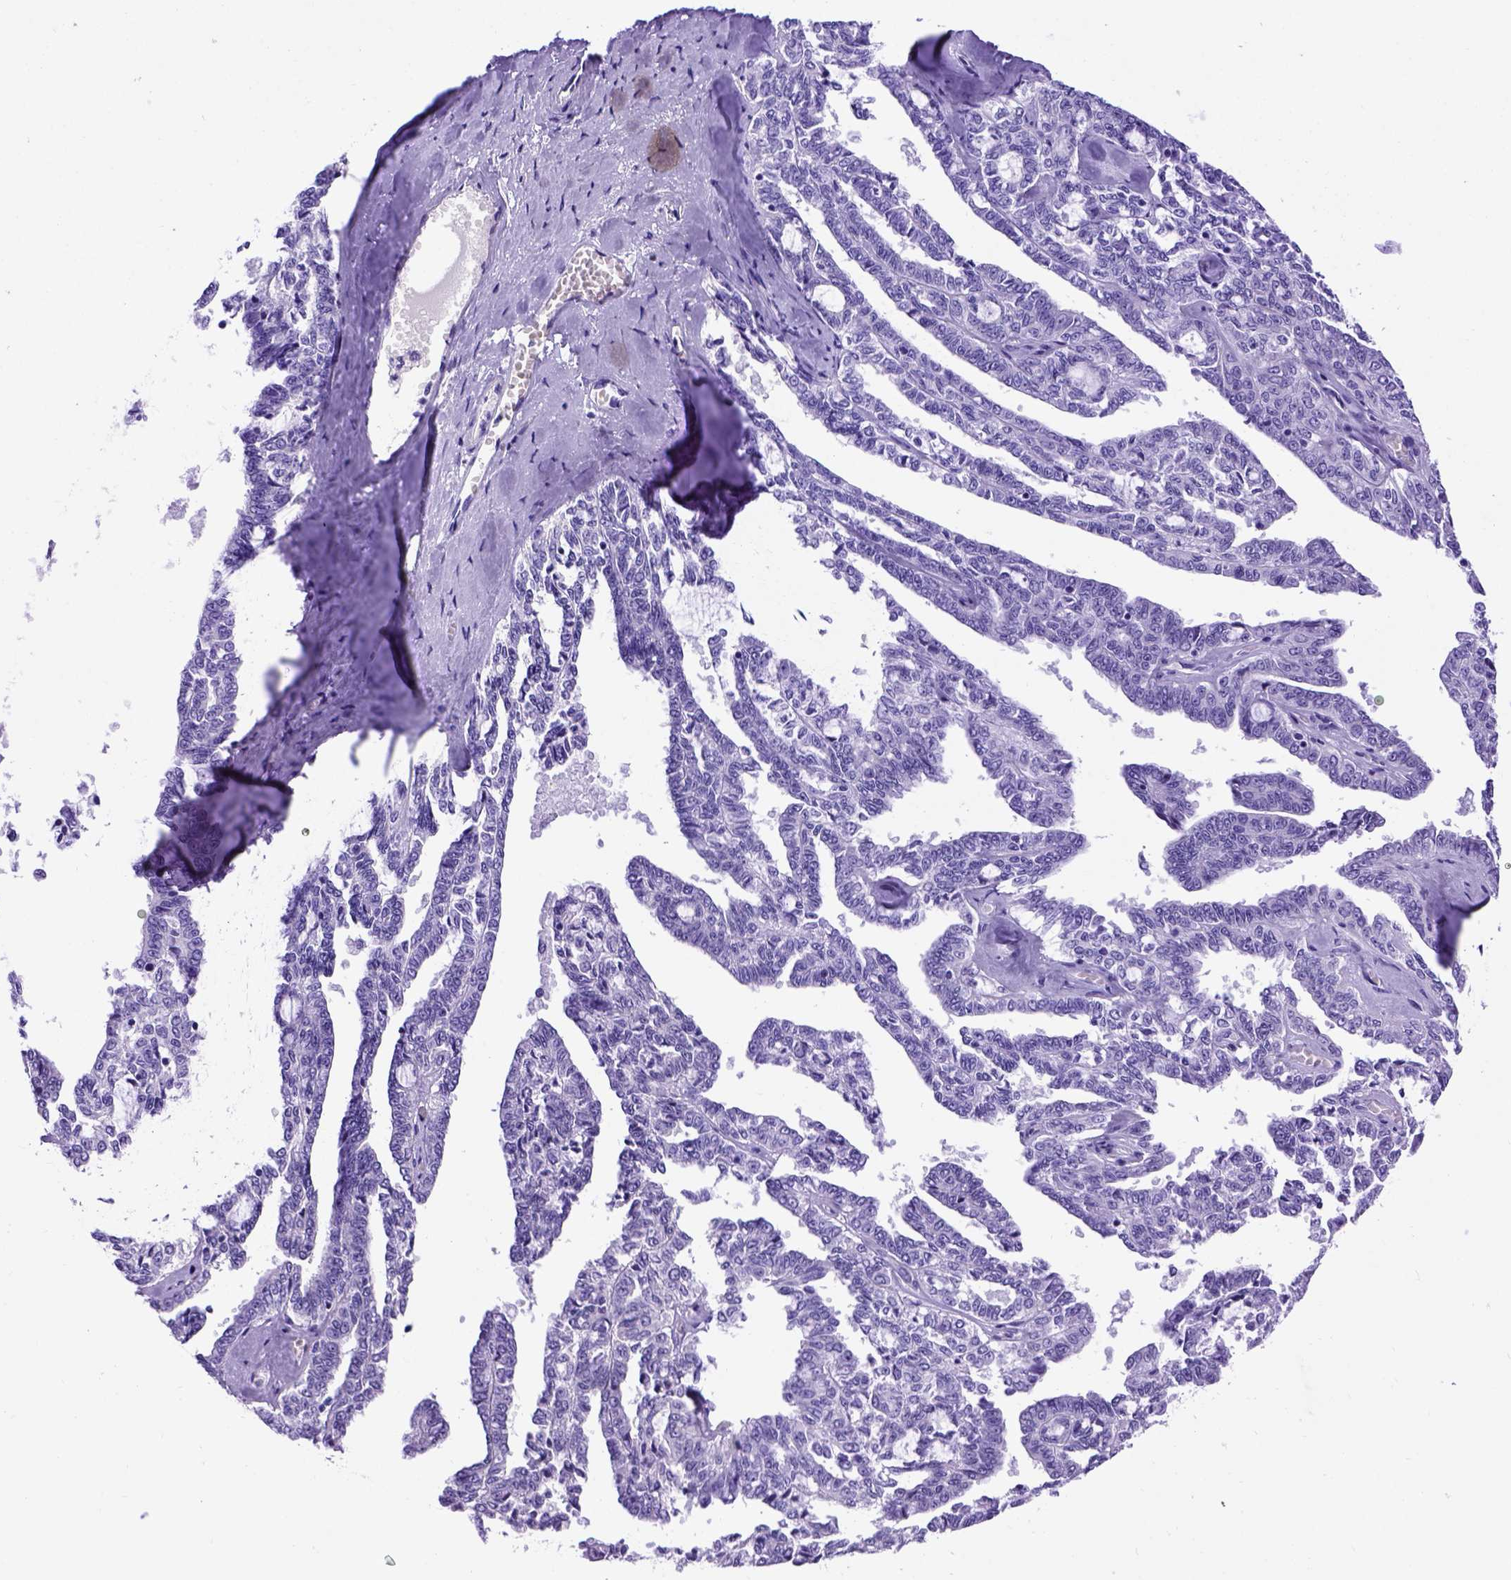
{"staining": {"intensity": "negative", "quantity": "none", "location": "none"}, "tissue": "ovarian cancer", "cell_type": "Tumor cells", "image_type": "cancer", "snomed": [{"axis": "morphology", "description": "Cystadenocarcinoma, serous, NOS"}, {"axis": "topography", "description": "Ovary"}], "caption": "Tumor cells show no significant expression in ovarian cancer.", "gene": "MEOX2", "patient": {"sex": "female", "age": 71}}